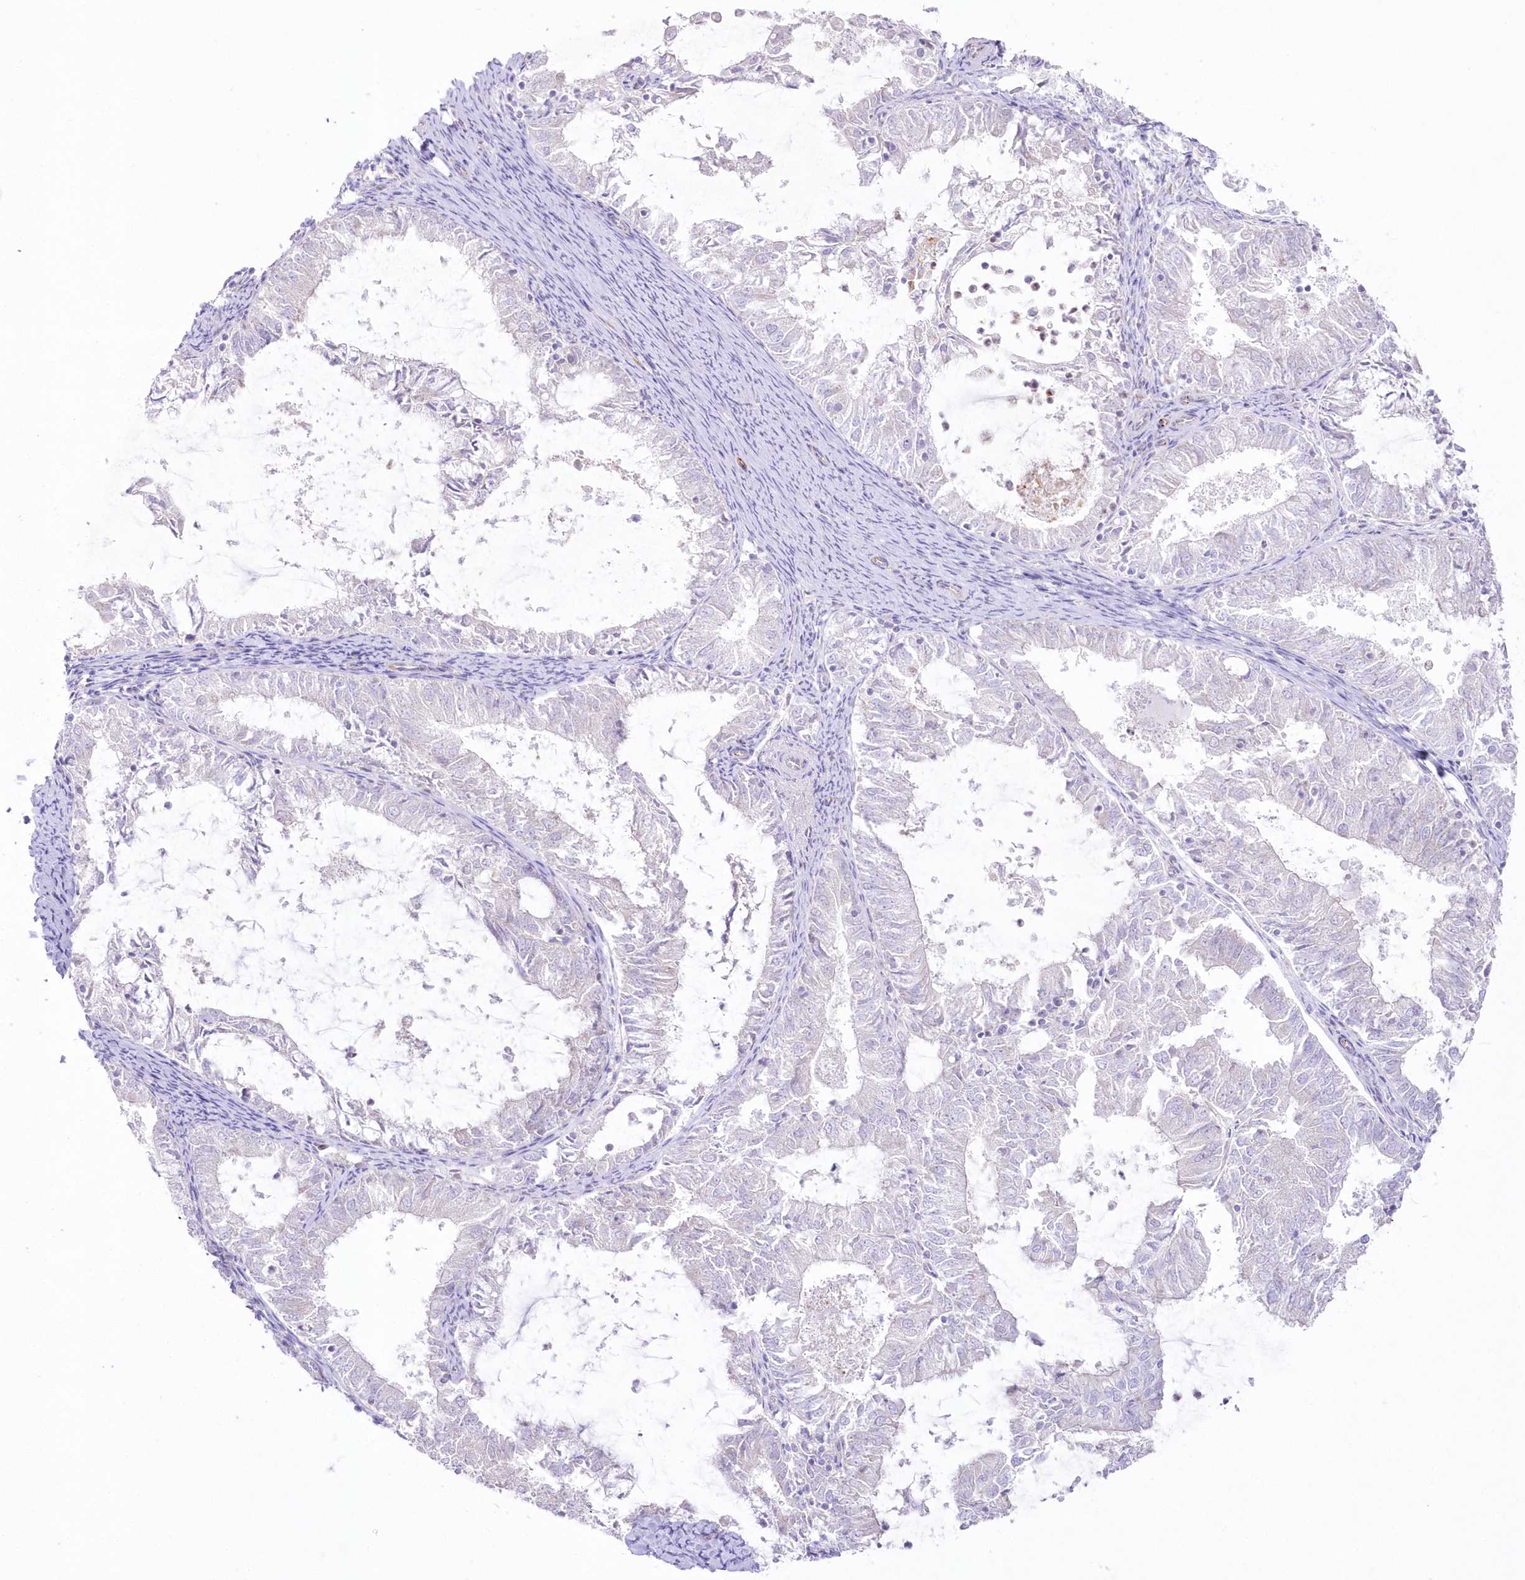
{"staining": {"intensity": "negative", "quantity": "none", "location": "none"}, "tissue": "endometrial cancer", "cell_type": "Tumor cells", "image_type": "cancer", "snomed": [{"axis": "morphology", "description": "Adenocarcinoma, NOS"}, {"axis": "topography", "description": "Endometrium"}], "caption": "This histopathology image is of endometrial adenocarcinoma stained with immunohistochemistry (IHC) to label a protein in brown with the nuclei are counter-stained blue. There is no expression in tumor cells.", "gene": "ZNF843", "patient": {"sex": "female", "age": 57}}